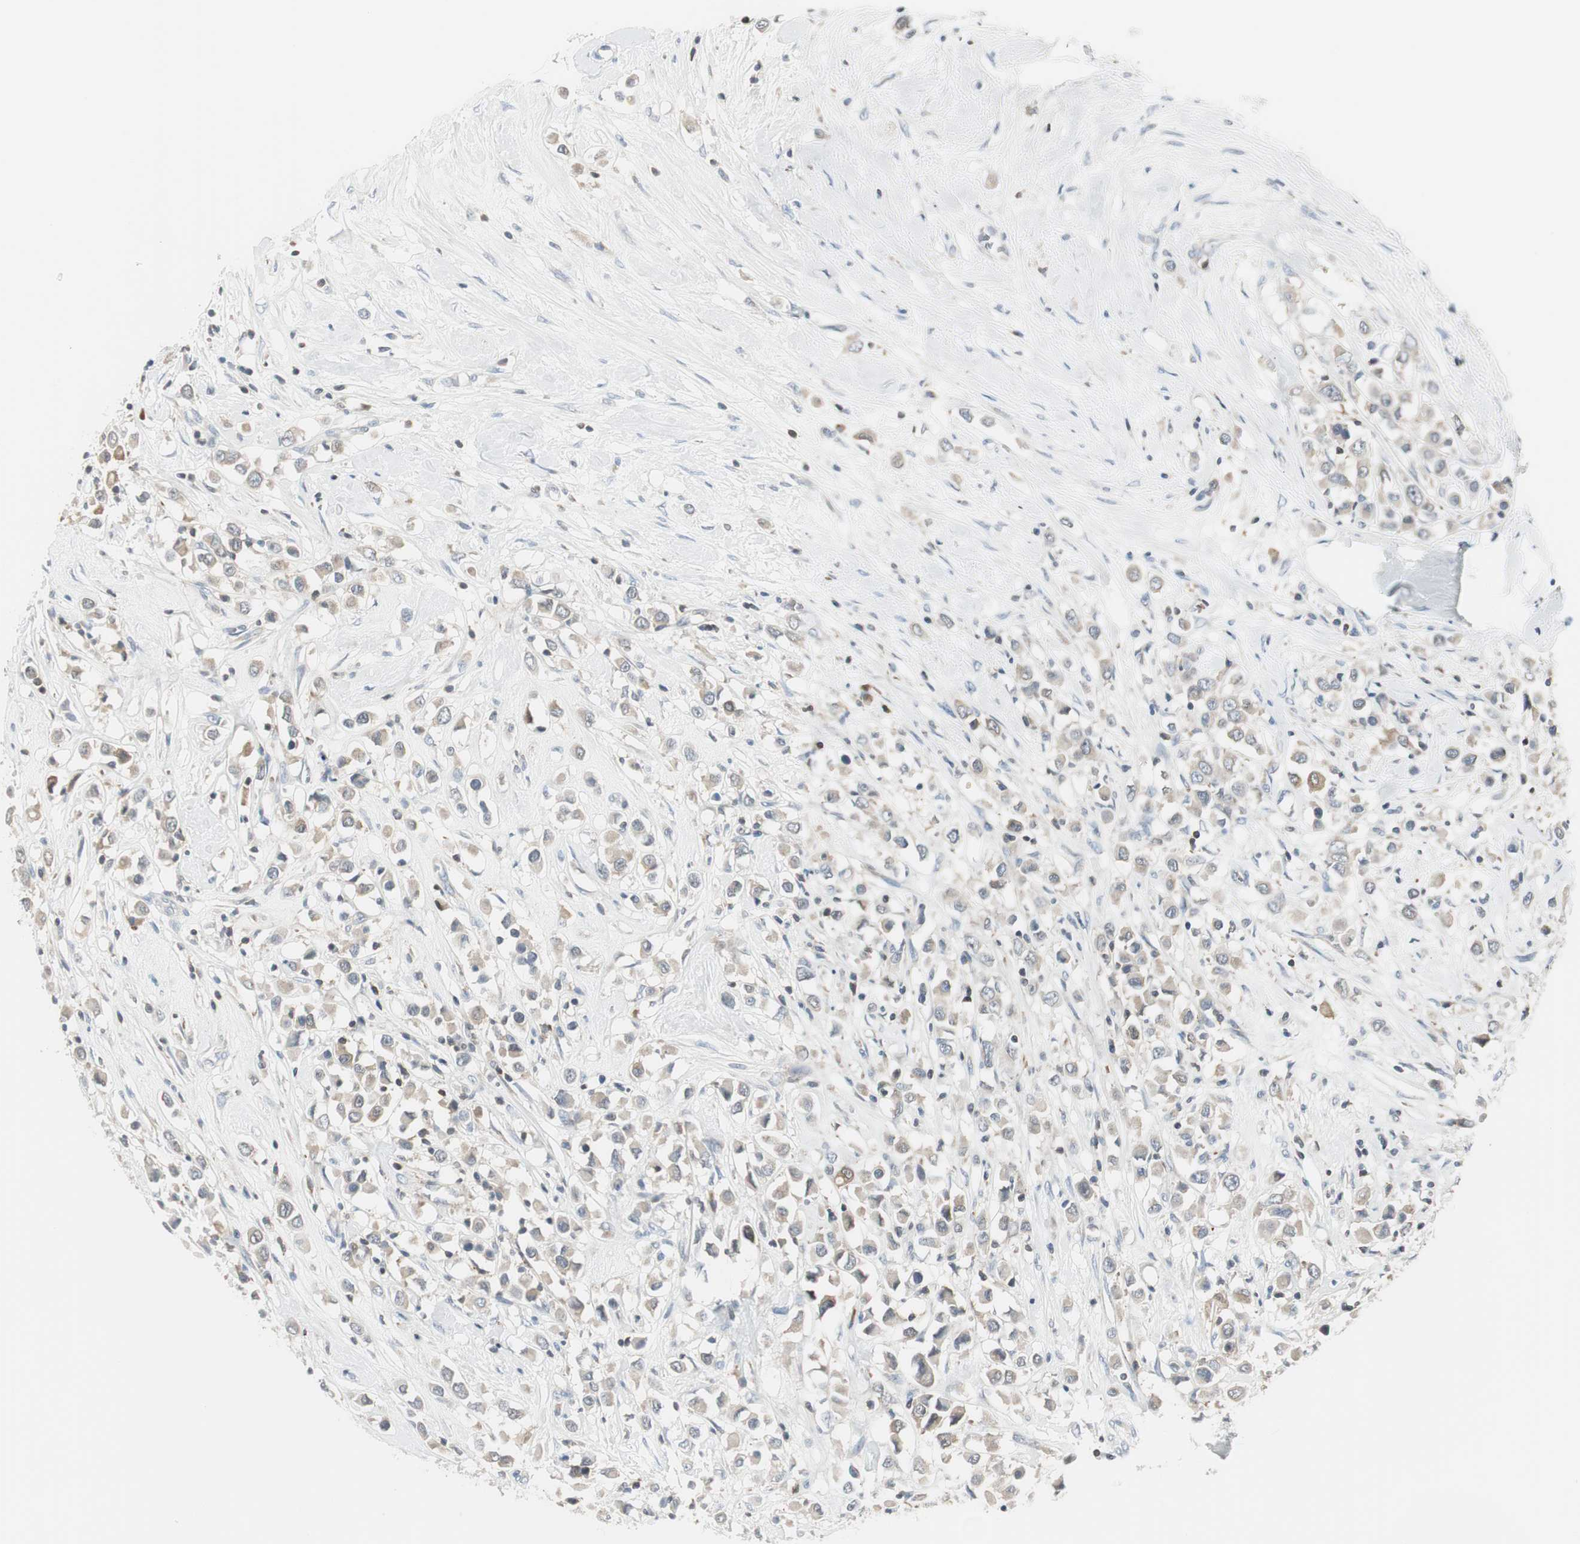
{"staining": {"intensity": "weak", "quantity": ">75%", "location": "cytoplasmic/membranous"}, "tissue": "breast cancer", "cell_type": "Tumor cells", "image_type": "cancer", "snomed": [{"axis": "morphology", "description": "Duct carcinoma"}, {"axis": "topography", "description": "Breast"}], "caption": "Invasive ductal carcinoma (breast) stained with immunohistochemistry shows weak cytoplasmic/membranous expression in about >75% of tumor cells. The protein is shown in brown color, while the nuclei are stained blue.", "gene": "SLC9A3R1", "patient": {"sex": "female", "age": 61}}